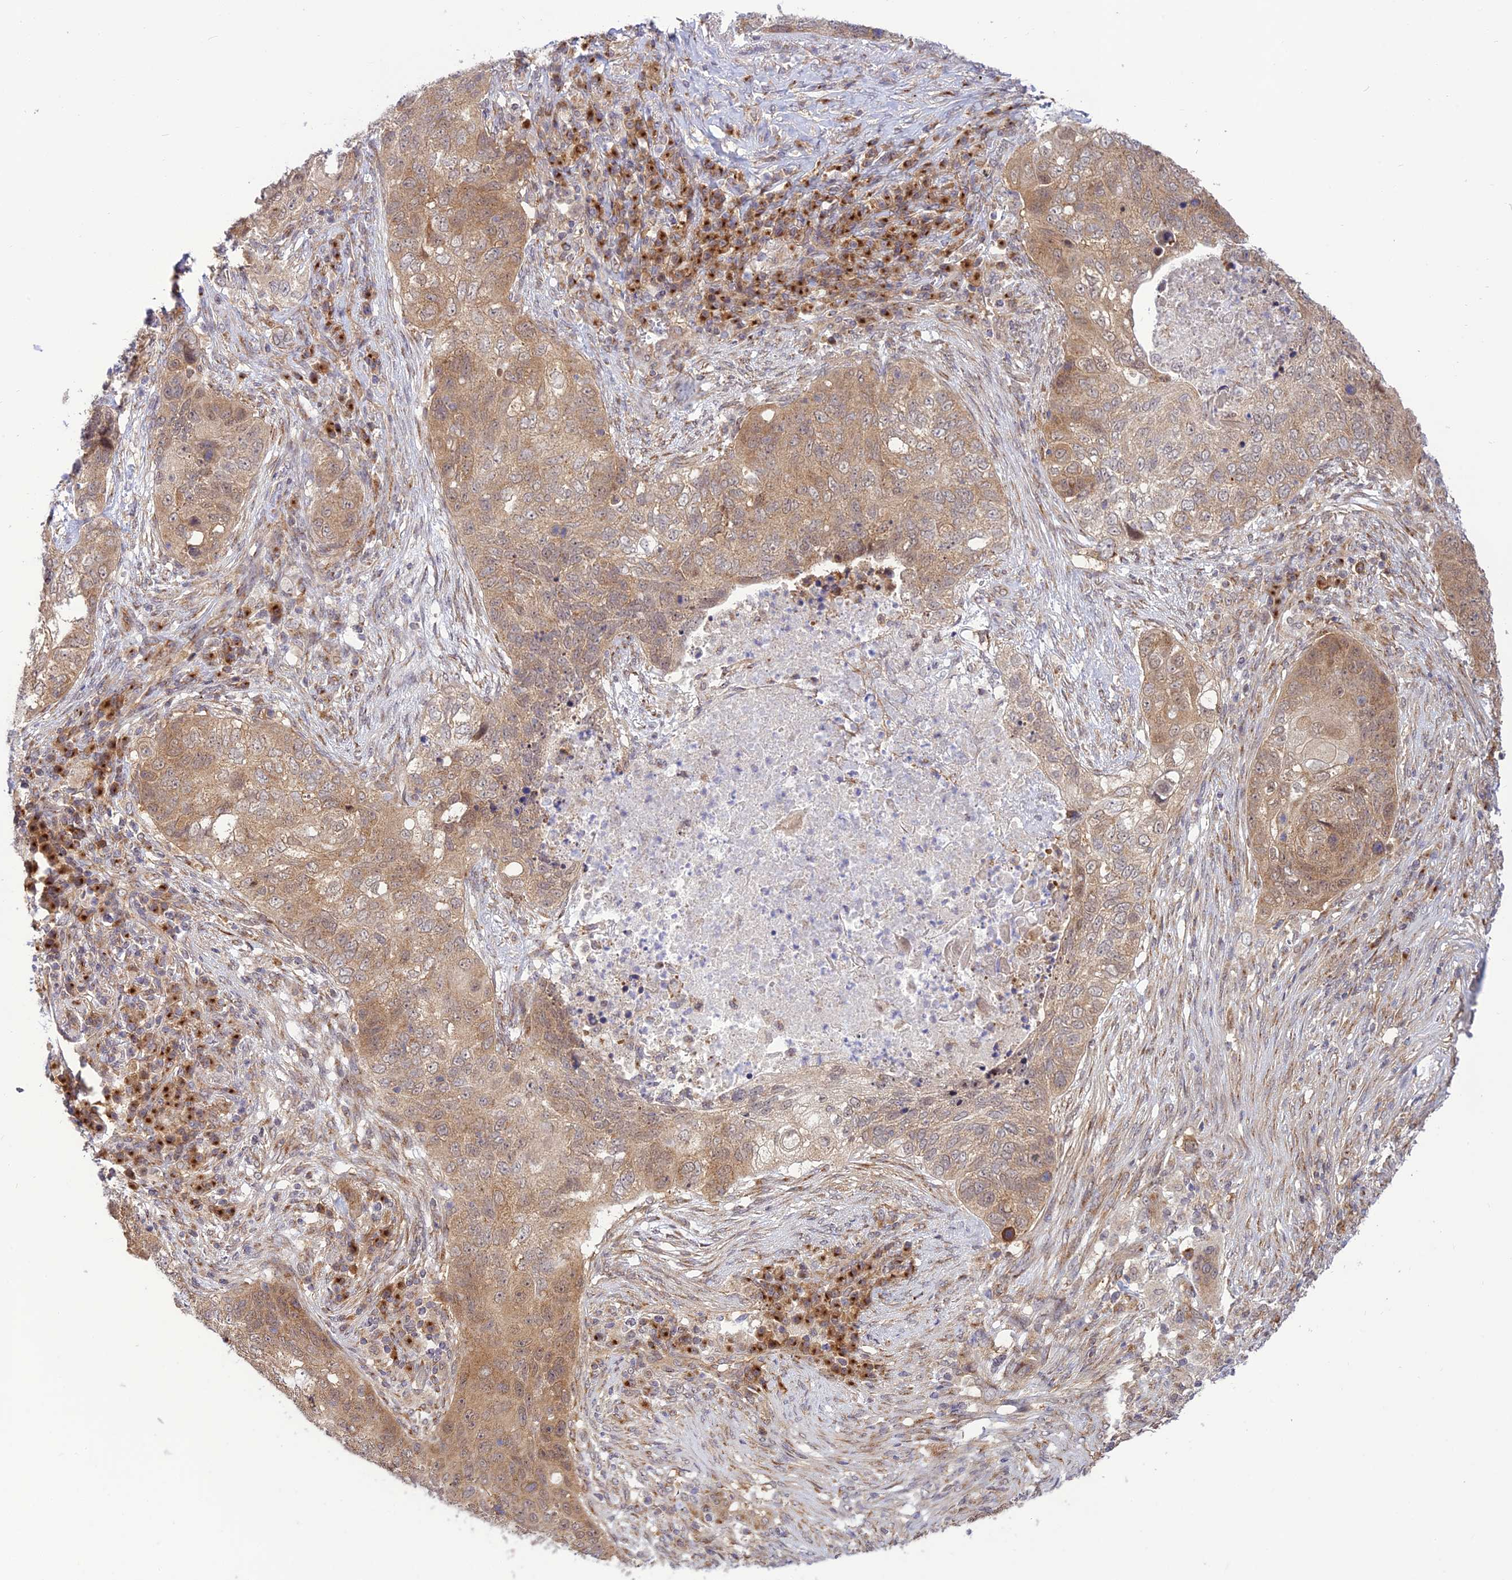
{"staining": {"intensity": "weak", "quantity": ">75%", "location": "cytoplasmic/membranous"}, "tissue": "lung cancer", "cell_type": "Tumor cells", "image_type": "cancer", "snomed": [{"axis": "morphology", "description": "Squamous cell carcinoma, NOS"}, {"axis": "topography", "description": "Lung"}], "caption": "A photomicrograph showing weak cytoplasmic/membranous staining in approximately >75% of tumor cells in squamous cell carcinoma (lung), as visualized by brown immunohistochemical staining.", "gene": "GOLGA3", "patient": {"sex": "female", "age": 63}}